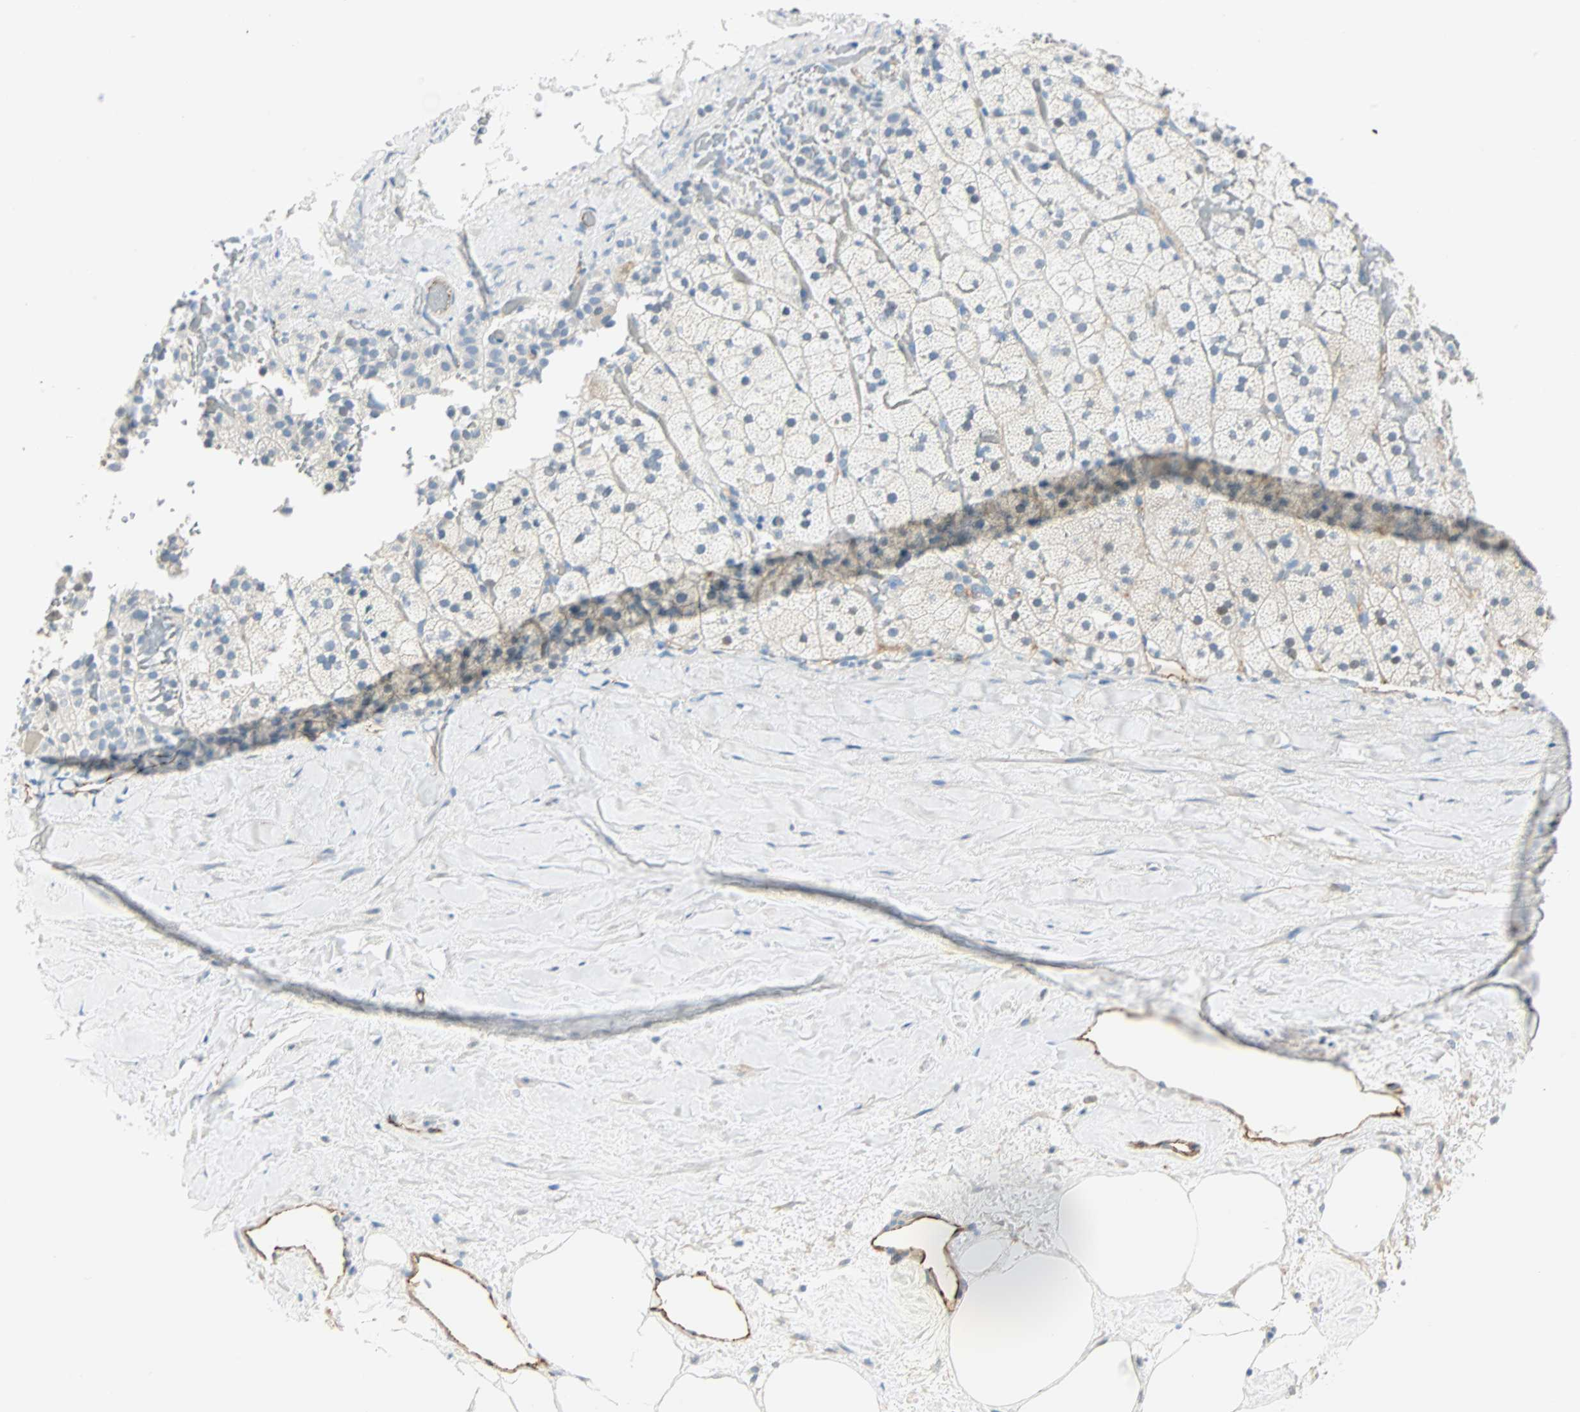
{"staining": {"intensity": "weak", "quantity": ">75%", "location": "cytoplasmic/membranous"}, "tissue": "adrenal gland", "cell_type": "Glandular cells", "image_type": "normal", "snomed": [{"axis": "morphology", "description": "Normal tissue, NOS"}, {"axis": "topography", "description": "Adrenal gland"}], "caption": "A histopathology image of adrenal gland stained for a protein reveals weak cytoplasmic/membranous brown staining in glandular cells. (DAB (3,3'-diaminobenzidine) IHC, brown staining for protein, blue staining for nuclei).", "gene": "VPS9D1", "patient": {"sex": "male", "age": 35}}